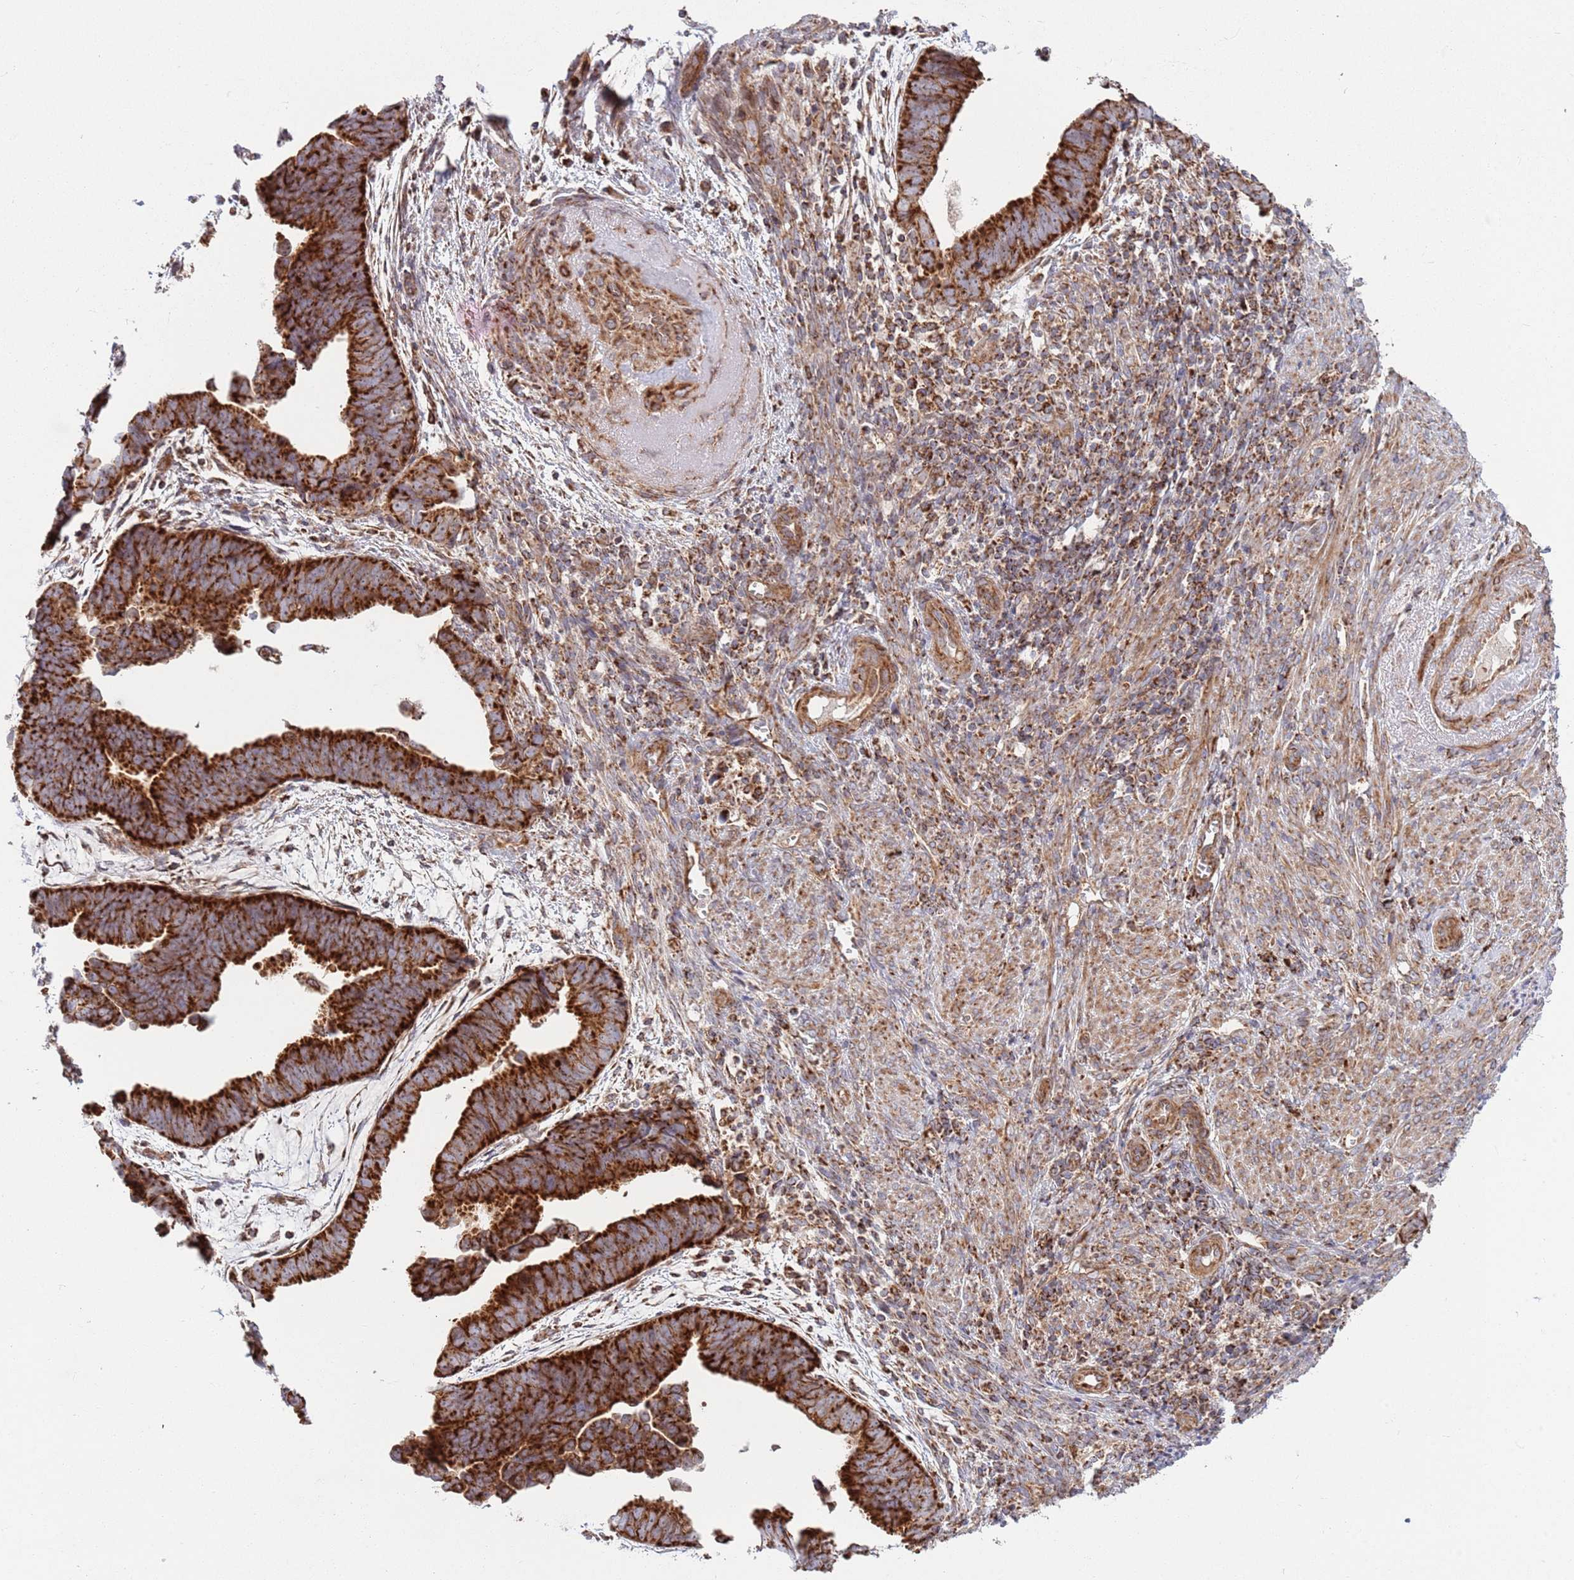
{"staining": {"intensity": "strong", "quantity": ">75%", "location": "cytoplasmic/membranous"}, "tissue": "endometrial cancer", "cell_type": "Tumor cells", "image_type": "cancer", "snomed": [{"axis": "morphology", "description": "Adenocarcinoma, NOS"}, {"axis": "topography", "description": "Endometrium"}], "caption": "About >75% of tumor cells in endometrial adenocarcinoma exhibit strong cytoplasmic/membranous protein staining as visualized by brown immunohistochemical staining.", "gene": "ATP5PD", "patient": {"sex": "female", "age": 75}}